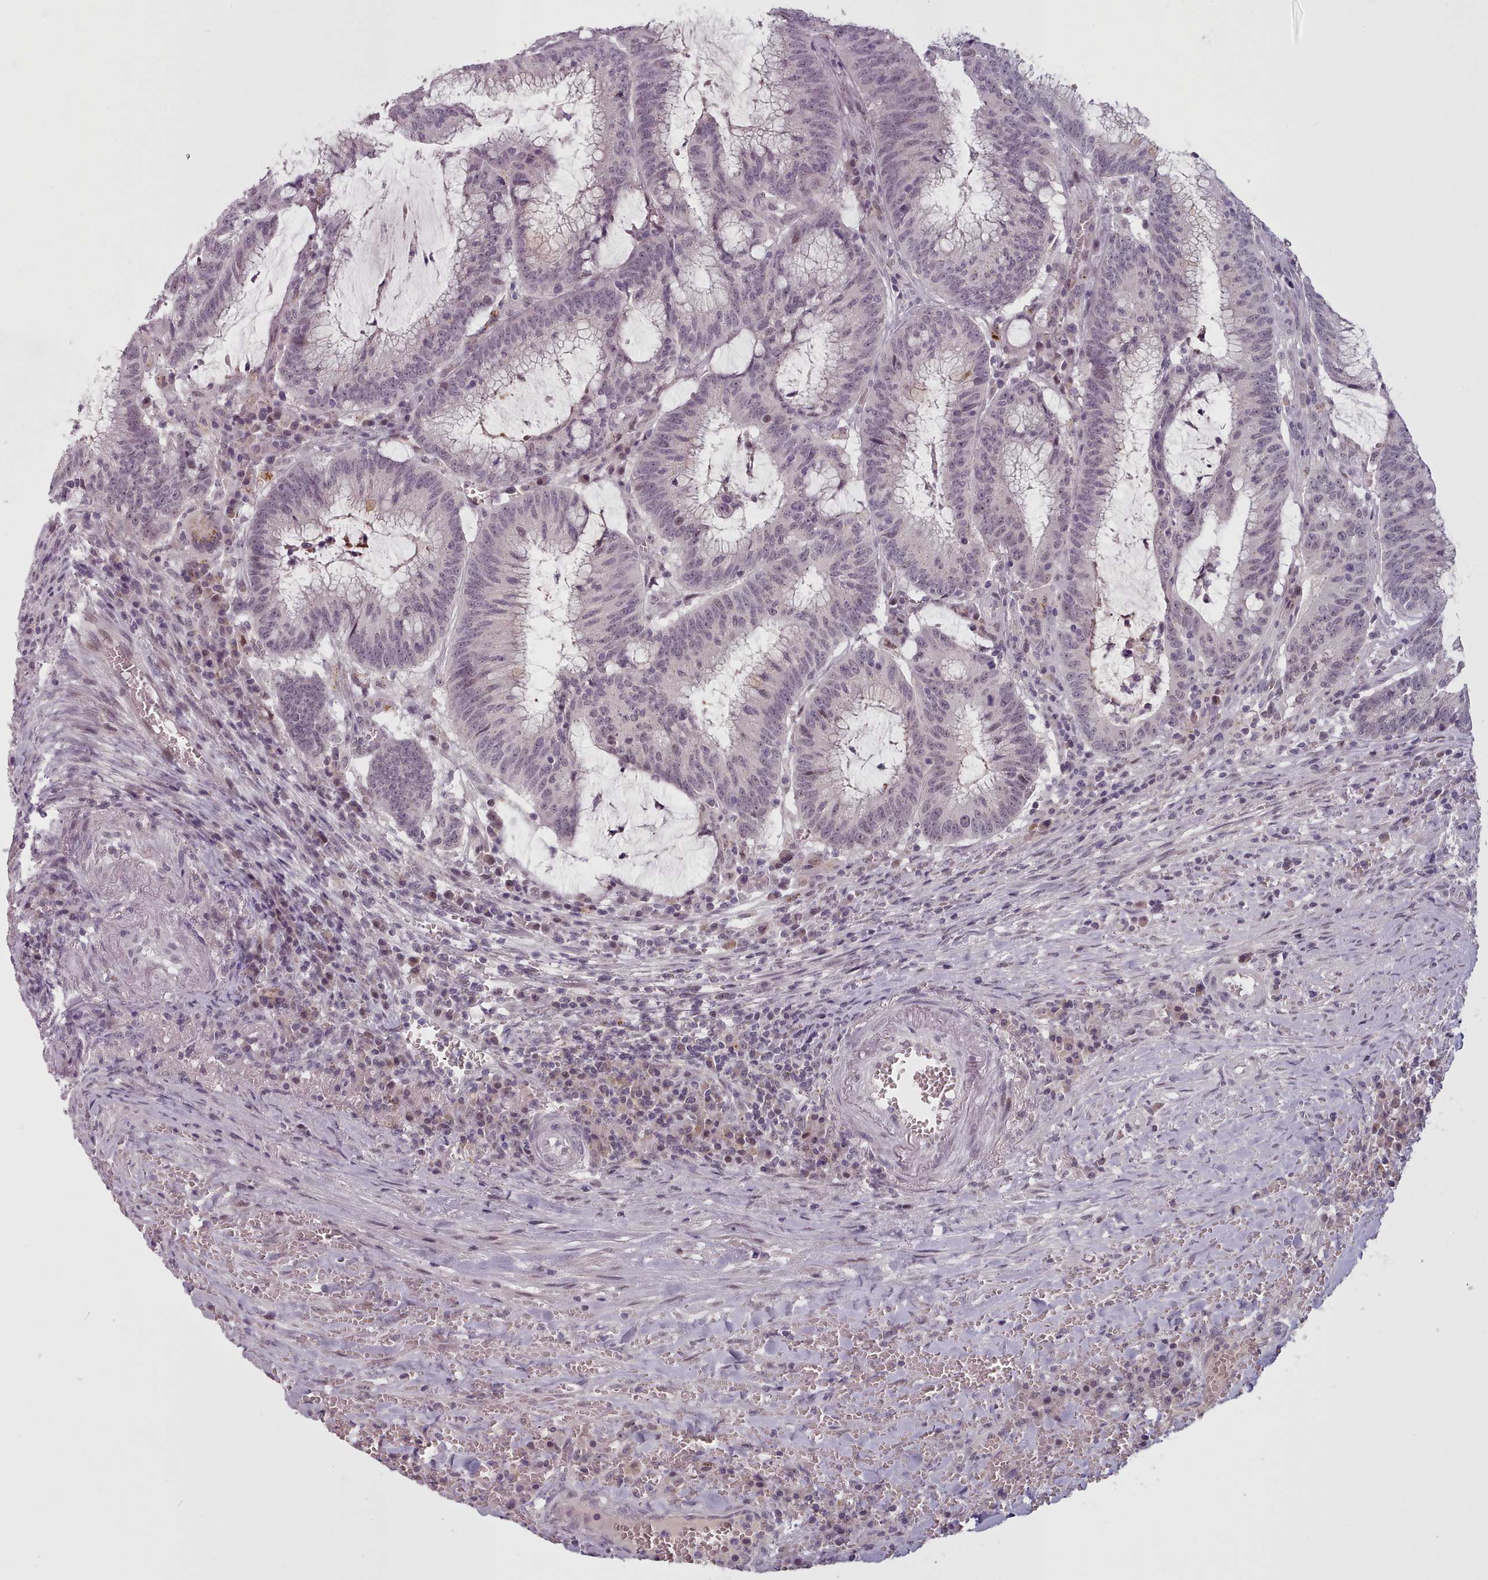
{"staining": {"intensity": "moderate", "quantity": "<25%", "location": "nuclear"}, "tissue": "colorectal cancer", "cell_type": "Tumor cells", "image_type": "cancer", "snomed": [{"axis": "morphology", "description": "Adenocarcinoma, NOS"}, {"axis": "topography", "description": "Rectum"}], "caption": "Tumor cells display low levels of moderate nuclear staining in about <25% of cells in colorectal adenocarcinoma. The staining was performed using DAB (3,3'-diaminobenzidine) to visualize the protein expression in brown, while the nuclei were stained in blue with hematoxylin (Magnification: 20x).", "gene": "PBX4", "patient": {"sex": "female", "age": 77}}